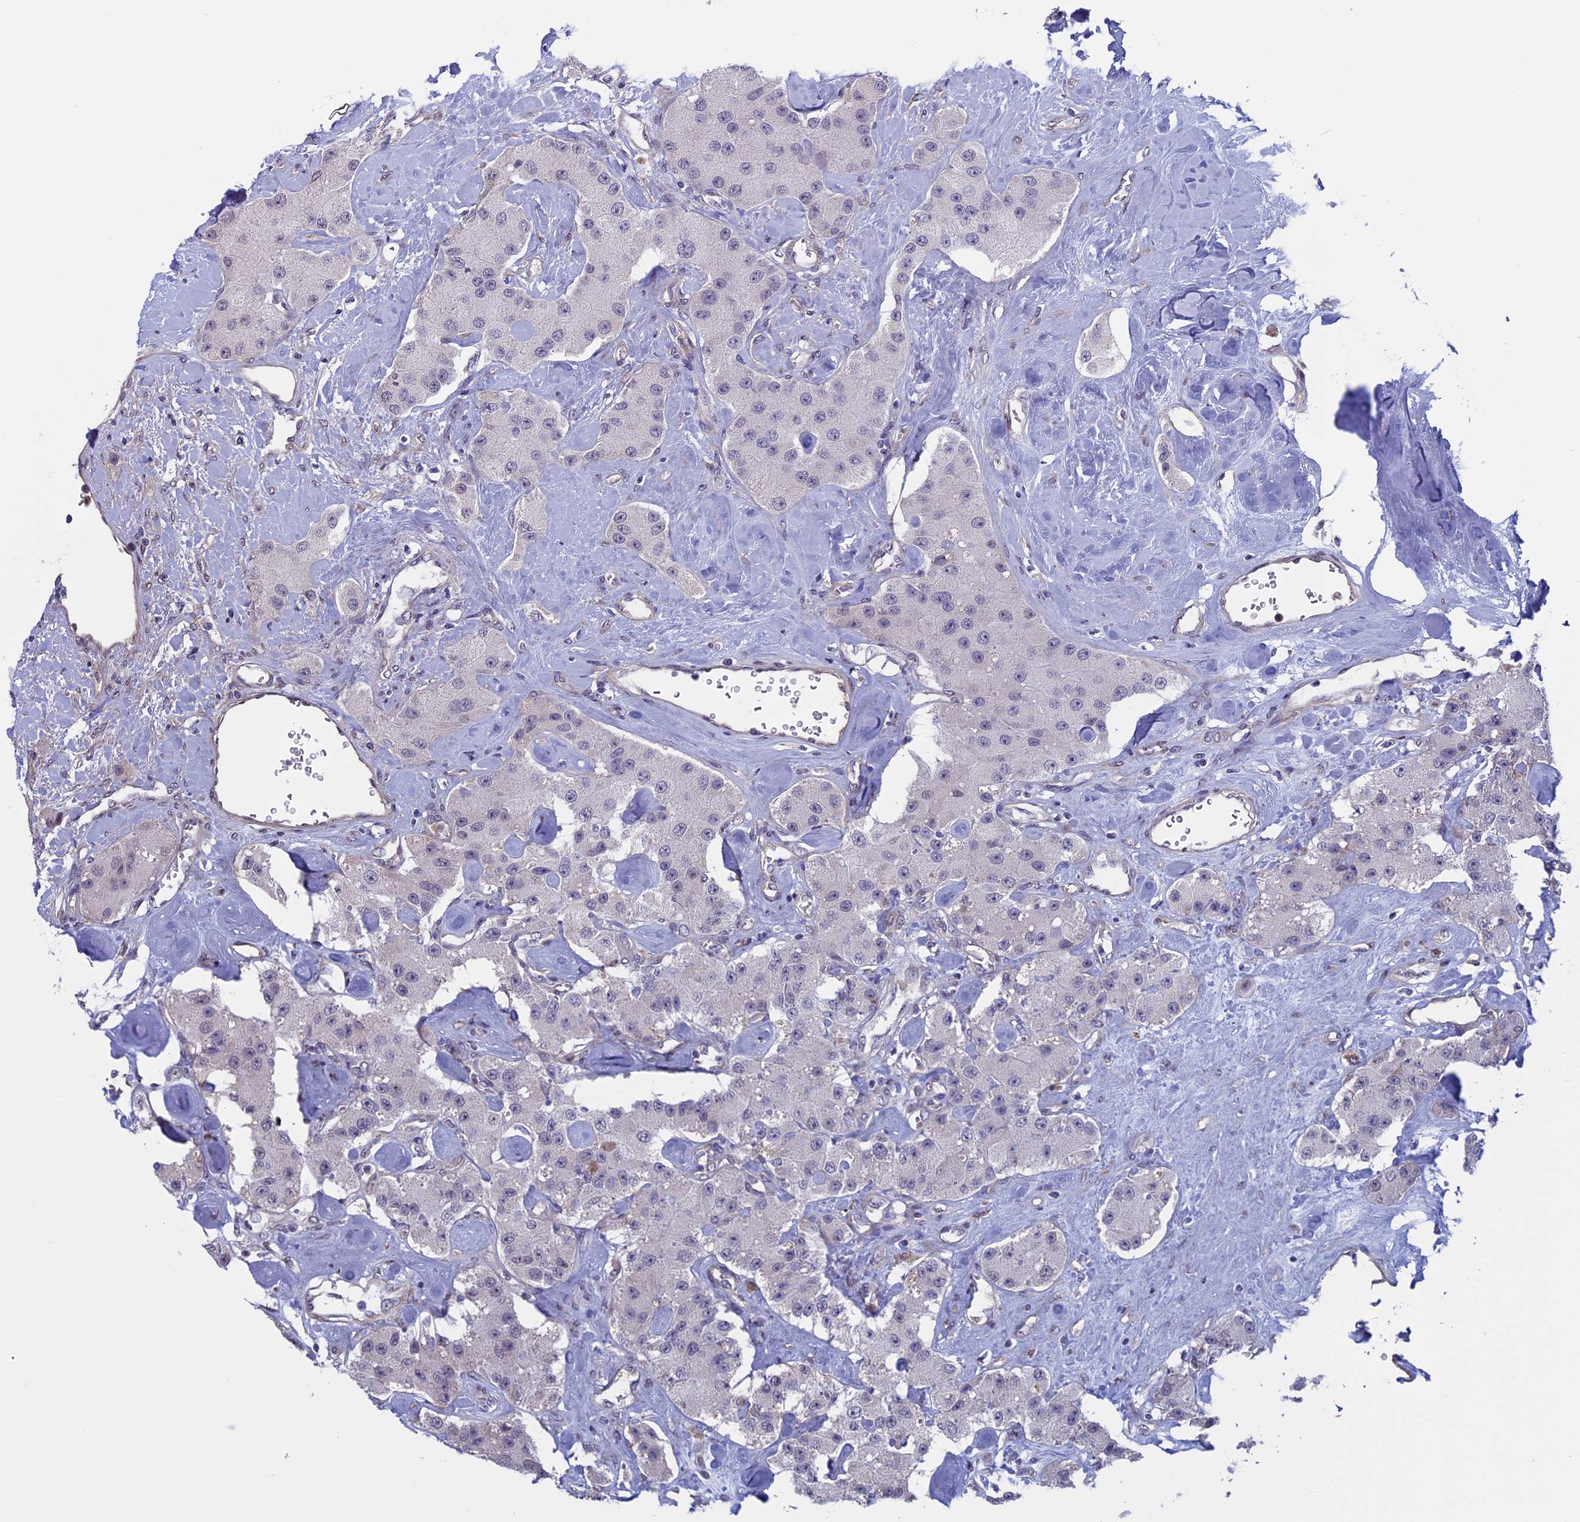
{"staining": {"intensity": "negative", "quantity": "none", "location": "none"}, "tissue": "carcinoid", "cell_type": "Tumor cells", "image_type": "cancer", "snomed": [{"axis": "morphology", "description": "Carcinoid, malignant, NOS"}, {"axis": "topography", "description": "Pancreas"}], "caption": "This is an immunohistochemistry (IHC) micrograph of carcinoid. There is no expression in tumor cells.", "gene": "SLC1A6", "patient": {"sex": "male", "age": 41}}